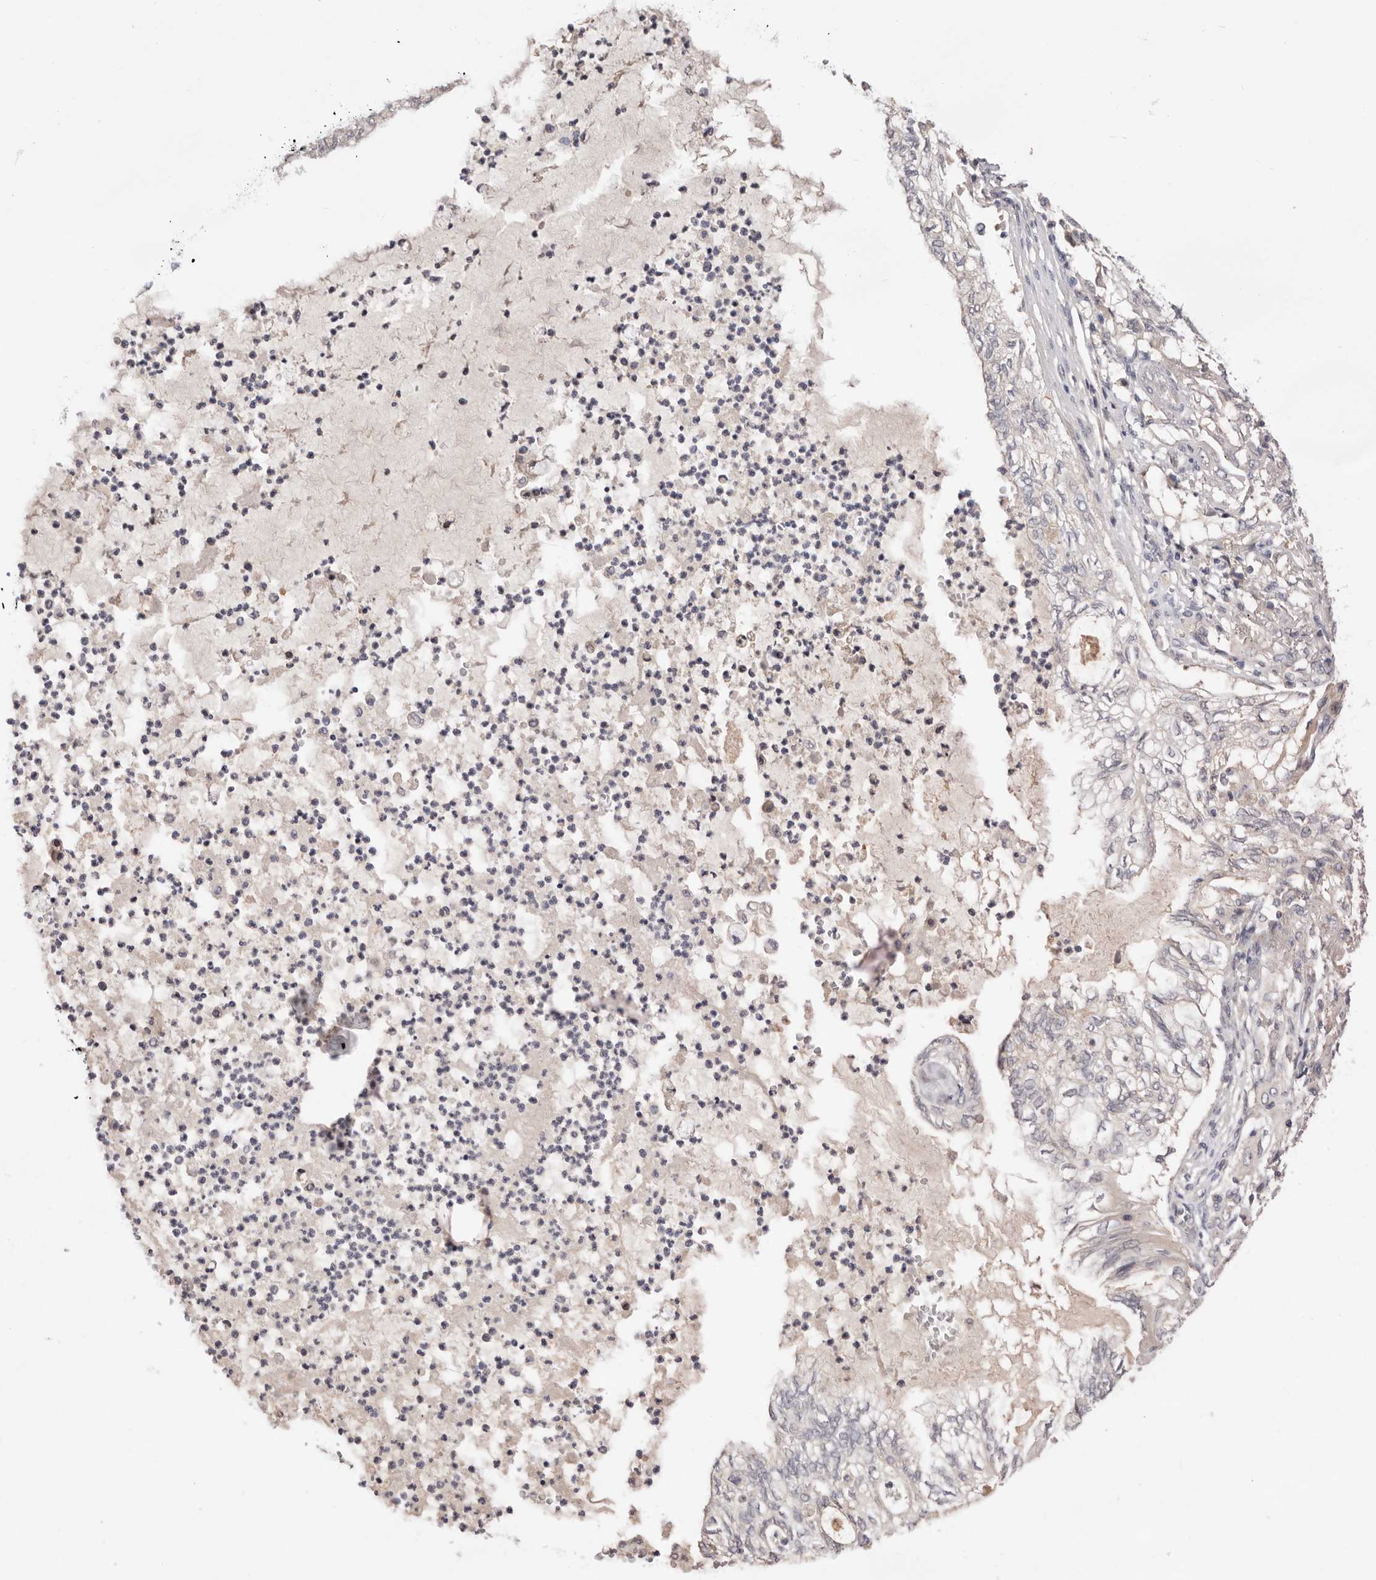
{"staining": {"intensity": "negative", "quantity": "none", "location": "none"}, "tissue": "lung cancer", "cell_type": "Tumor cells", "image_type": "cancer", "snomed": [{"axis": "morphology", "description": "Adenocarcinoma, NOS"}, {"axis": "topography", "description": "Lung"}], "caption": "Tumor cells show no significant expression in lung cancer.", "gene": "DOP1A", "patient": {"sex": "female", "age": 70}}